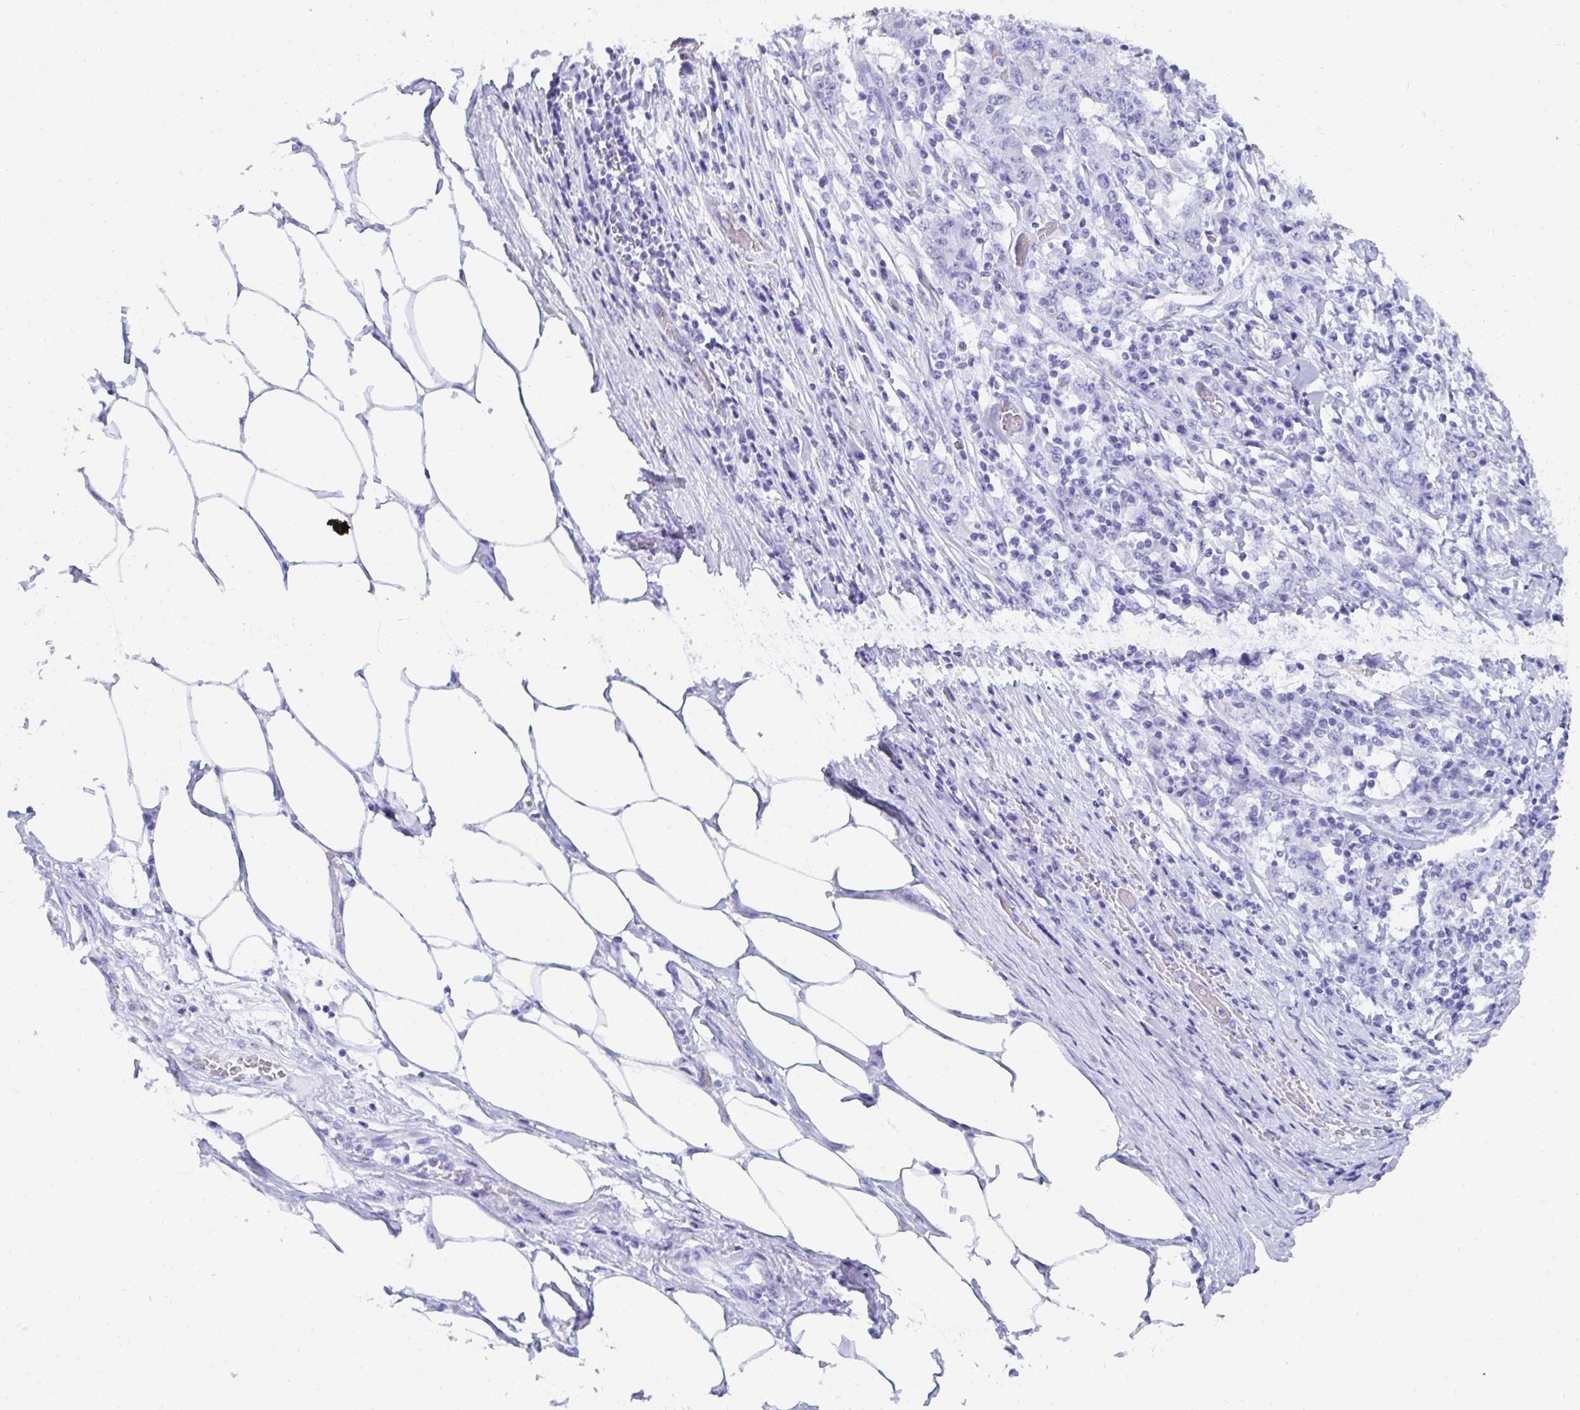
{"staining": {"intensity": "negative", "quantity": "none", "location": "none"}, "tissue": "stomach cancer", "cell_type": "Tumor cells", "image_type": "cancer", "snomed": [{"axis": "morphology", "description": "Adenocarcinoma, NOS"}, {"axis": "topography", "description": "Stomach"}], "caption": "DAB immunohistochemical staining of human stomach adenocarcinoma exhibits no significant positivity in tumor cells.", "gene": "PC", "patient": {"sex": "male", "age": 59}}